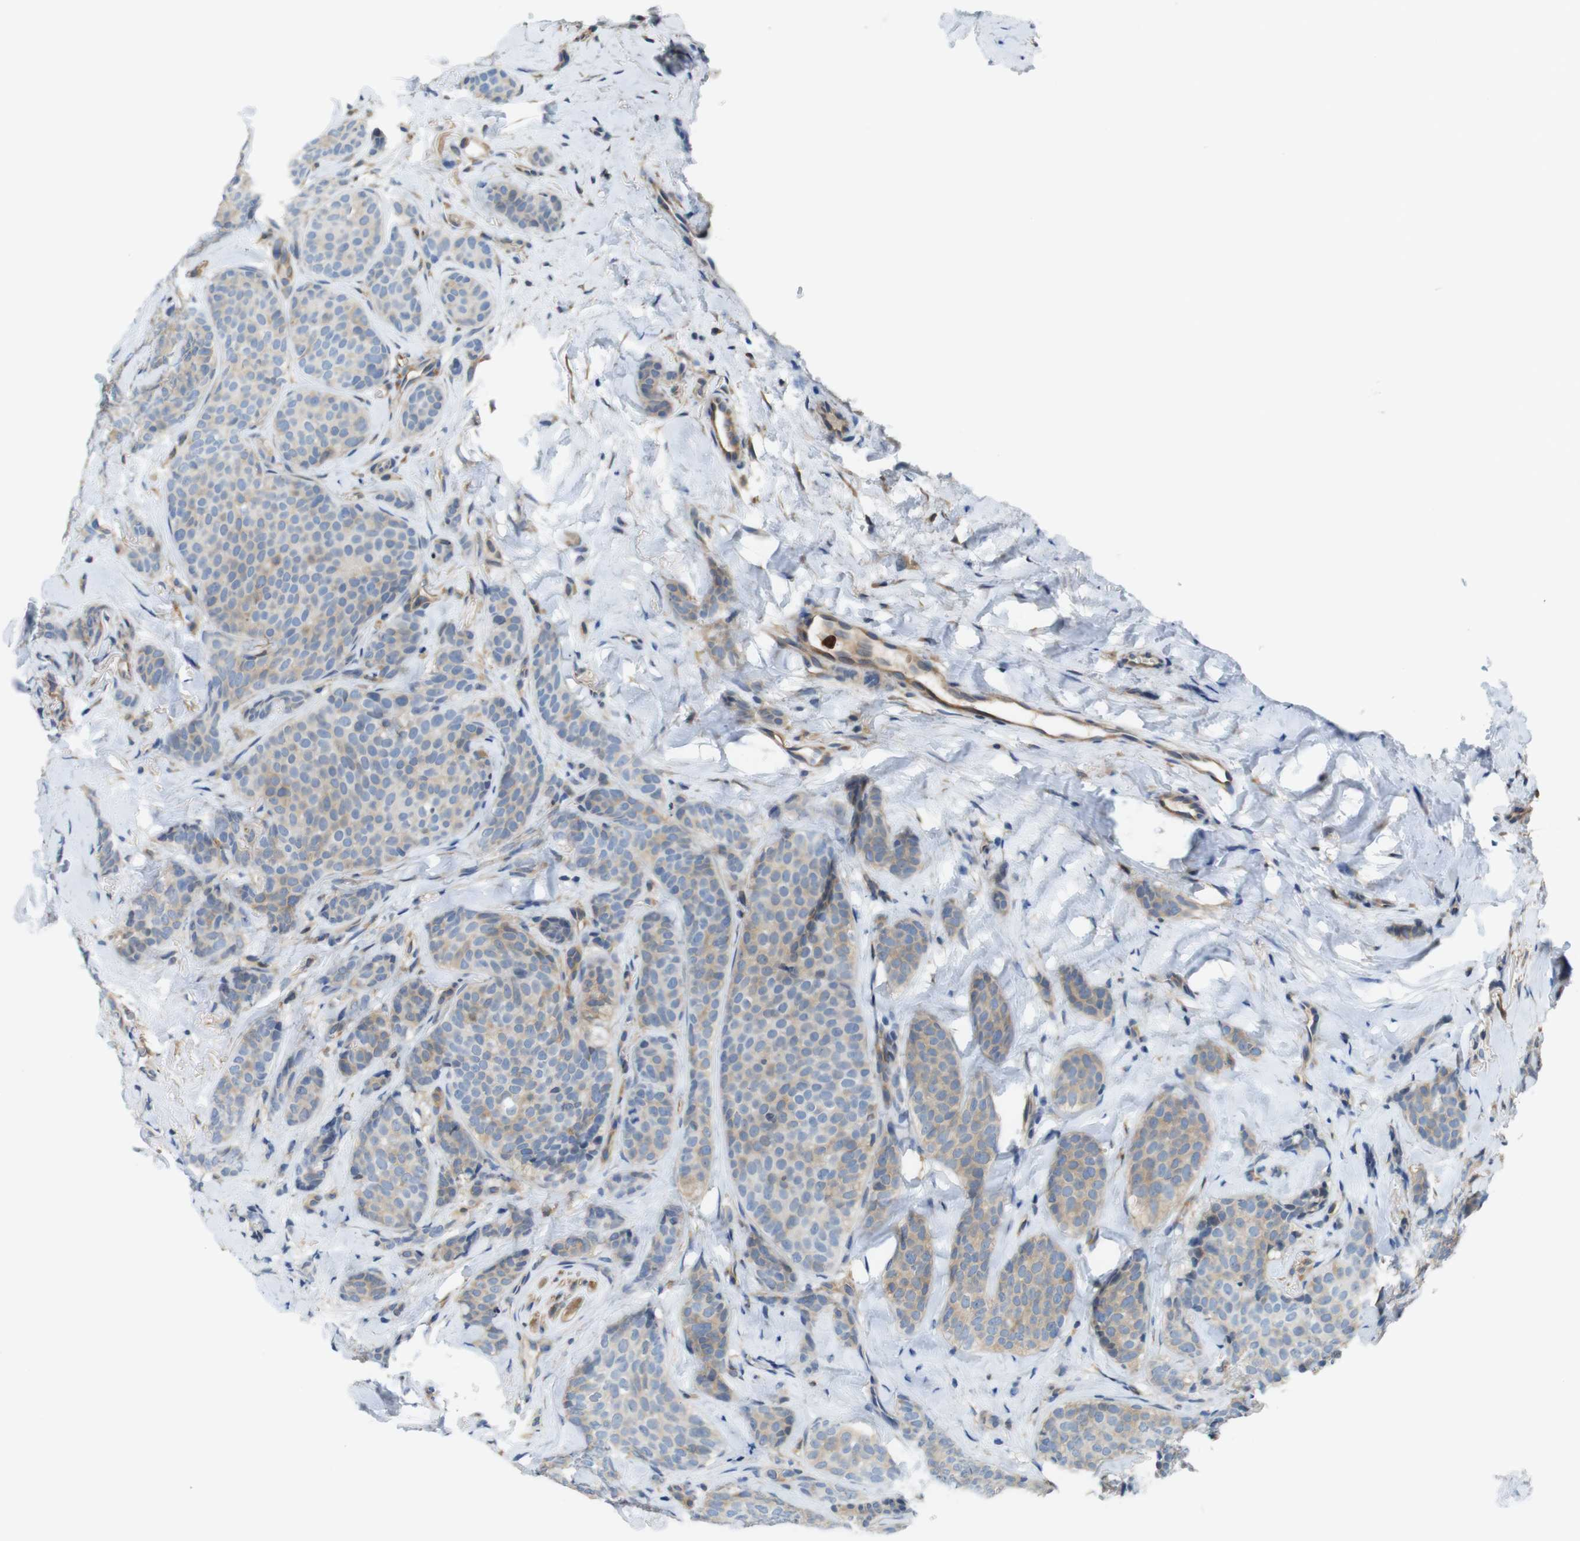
{"staining": {"intensity": "weak", "quantity": "<25%", "location": "cytoplasmic/membranous"}, "tissue": "breast cancer", "cell_type": "Tumor cells", "image_type": "cancer", "snomed": [{"axis": "morphology", "description": "Lobular carcinoma"}, {"axis": "topography", "description": "Skin"}, {"axis": "topography", "description": "Breast"}], "caption": "Immunohistochemistry micrograph of neoplastic tissue: human breast cancer stained with DAB demonstrates no significant protein staining in tumor cells.", "gene": "PCDH10", "patient": {"sex": "female", "age": 46}}